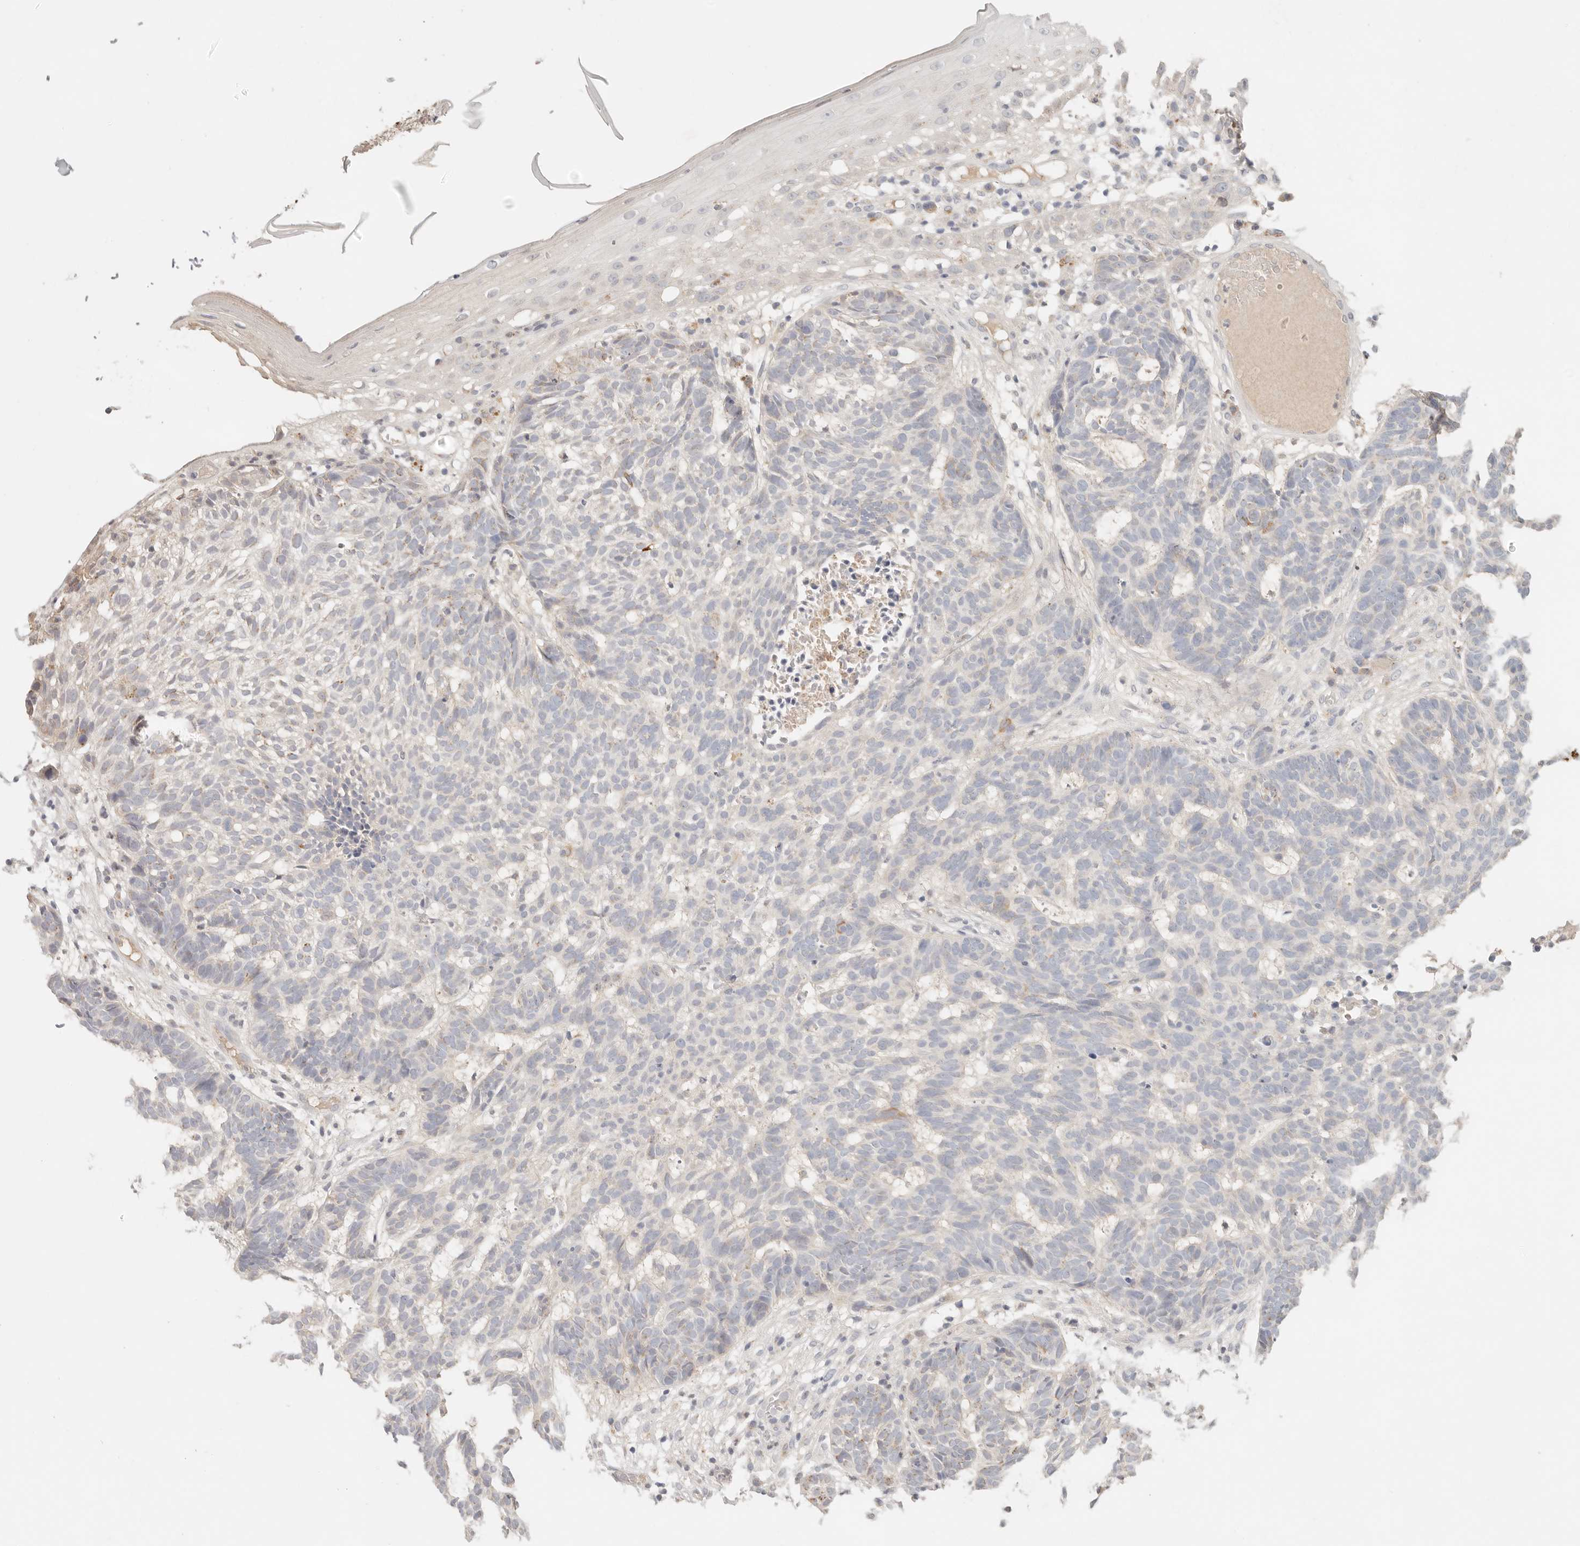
{"staining": {"intensity": "negative", "quantity": "none", "location": "none"}, "tissue": "skin cancer", "cell_type": "Tumor cells", "image_type": "cancer", "snomed": [{"axis": "morphology", "description": "Basal cell carcinoma"}, {"axis": "topography", "description": "Skin"}], "caption": "A high-resolution photomicrograph shows immunohistochemistry staining of skin basal cell carcinoma, which reveals no significant staining in tumor cells.", "gene": "CEP120", "patient": {"sex": "male", "age": 85}}